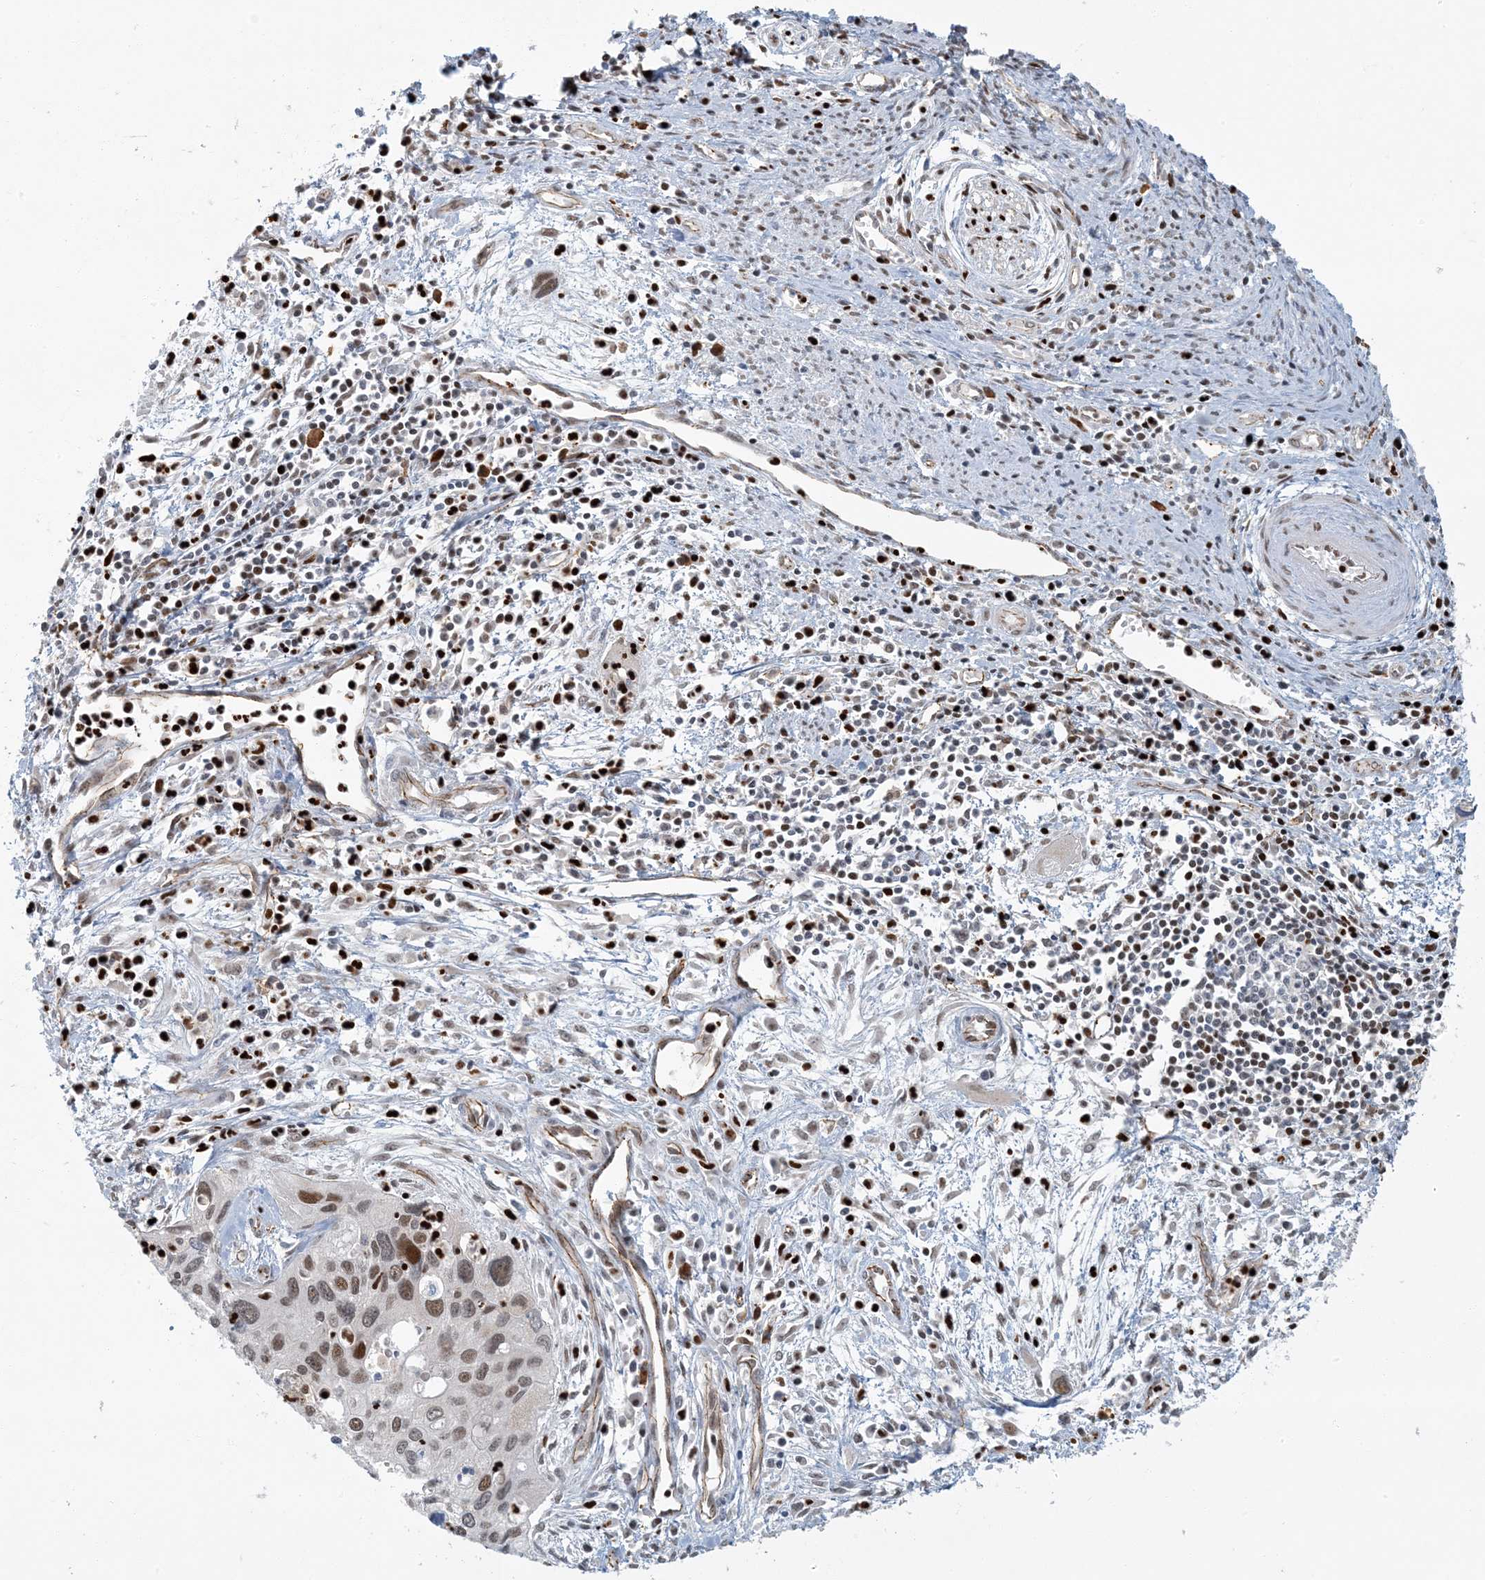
{"staining": {"intensity": "weak", "quantity": "25%-75%", "location": "nuclear"}, "tissue": "cervical cancer", "cell_type": "Tumor cells", "image_type": "cancer", "snomed": [{"axis": "morphology", "description": "Squamous cell carcinoma, NOS"}, {"axis": "topography", "description": "Cervix"}], "caption": "This image reveals squamous cell carcinoma (cervical) stained with immunohistochemistry to label a protein in brown. The nuclear of tumor cells show weak positivity for the protein. Nuclei are counter-stained blue.", "gene": "AK9", "patient": {"sex": "female", "age": 55}}